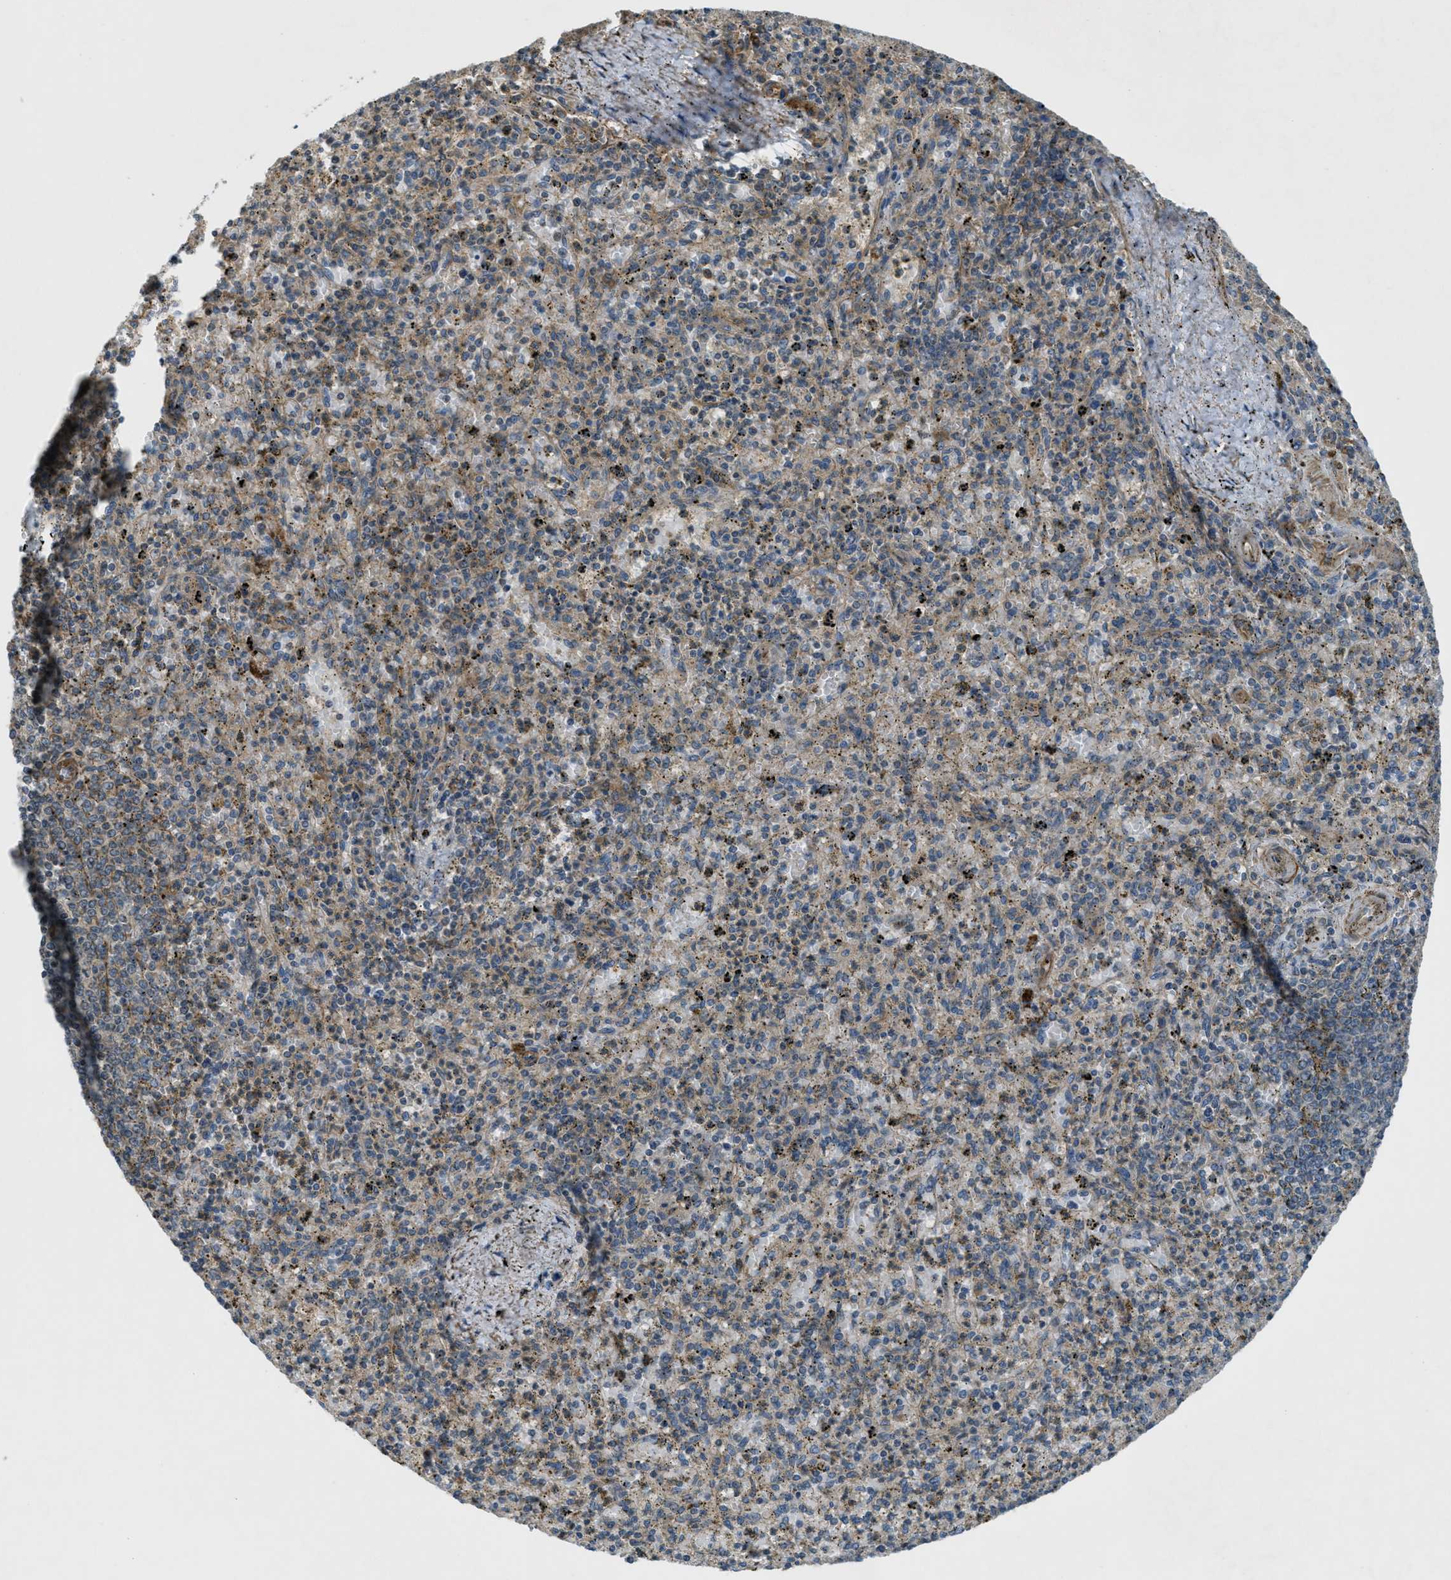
{"staining": {"intensity": "moderate", "quantity": "25%-75%", "location": "cytoplasmic/membranous"}, "tissue": "spleen", "cell_type": "Cells in red pulp", "image_type": "normal", "snomed": [{"axis": "morphology", "description": "Normal tissue, NOS"}, {"axis": "topography", "description": "Spleen"}], "caption": "Protein expression analysis of unremarkable spleen reveals moderate cytoplasmic/membranous positivity in approximately 25%-75% of cells in red pulp.", "gene": "VEZT", "patient": {"sex": "male", "age": 72}}